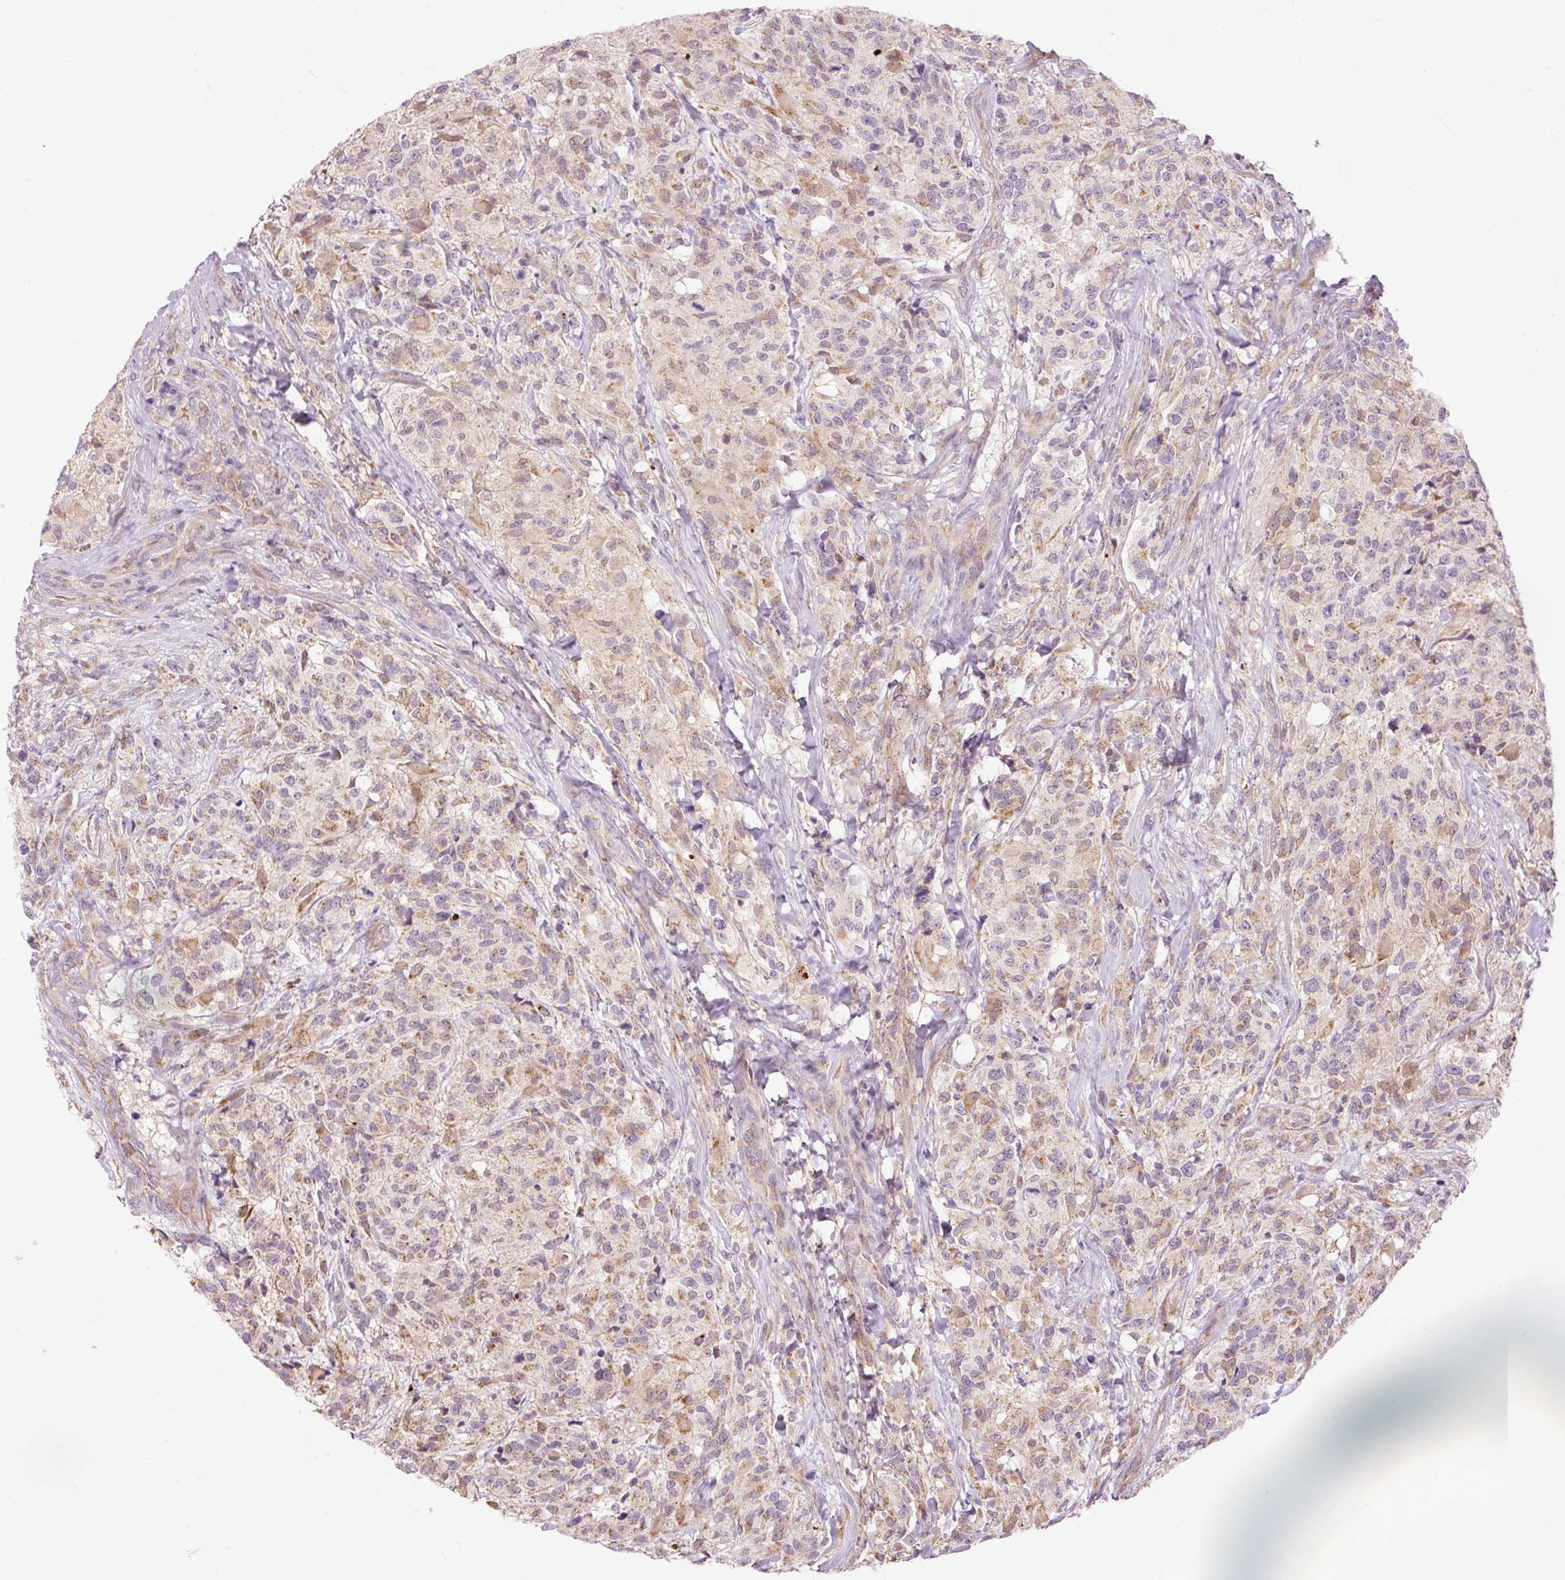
{"staining": {"intensity": "weak", "quantity": ">75%", "location": "cytoplasmic/membranous"}, "tissue": "glioma", "cell_type": "Tumor cells", "image_type": "cancer", "snomed": [{"axis": "morphology", "description": "Glioma, malignant, High grade"}, {"axis": "topography", "description": "Brain"}], "caption": "Immunohistochemistry (IHC) (DAB (3,3'-diaminobenzidine)) staining of malignant high-grade glioma displays weak cytoplasmic/membranous protein positivity in about >75% of tumor cells.", "gene": "PRDX5", "patient": {"sex": "female", "age": 67}}